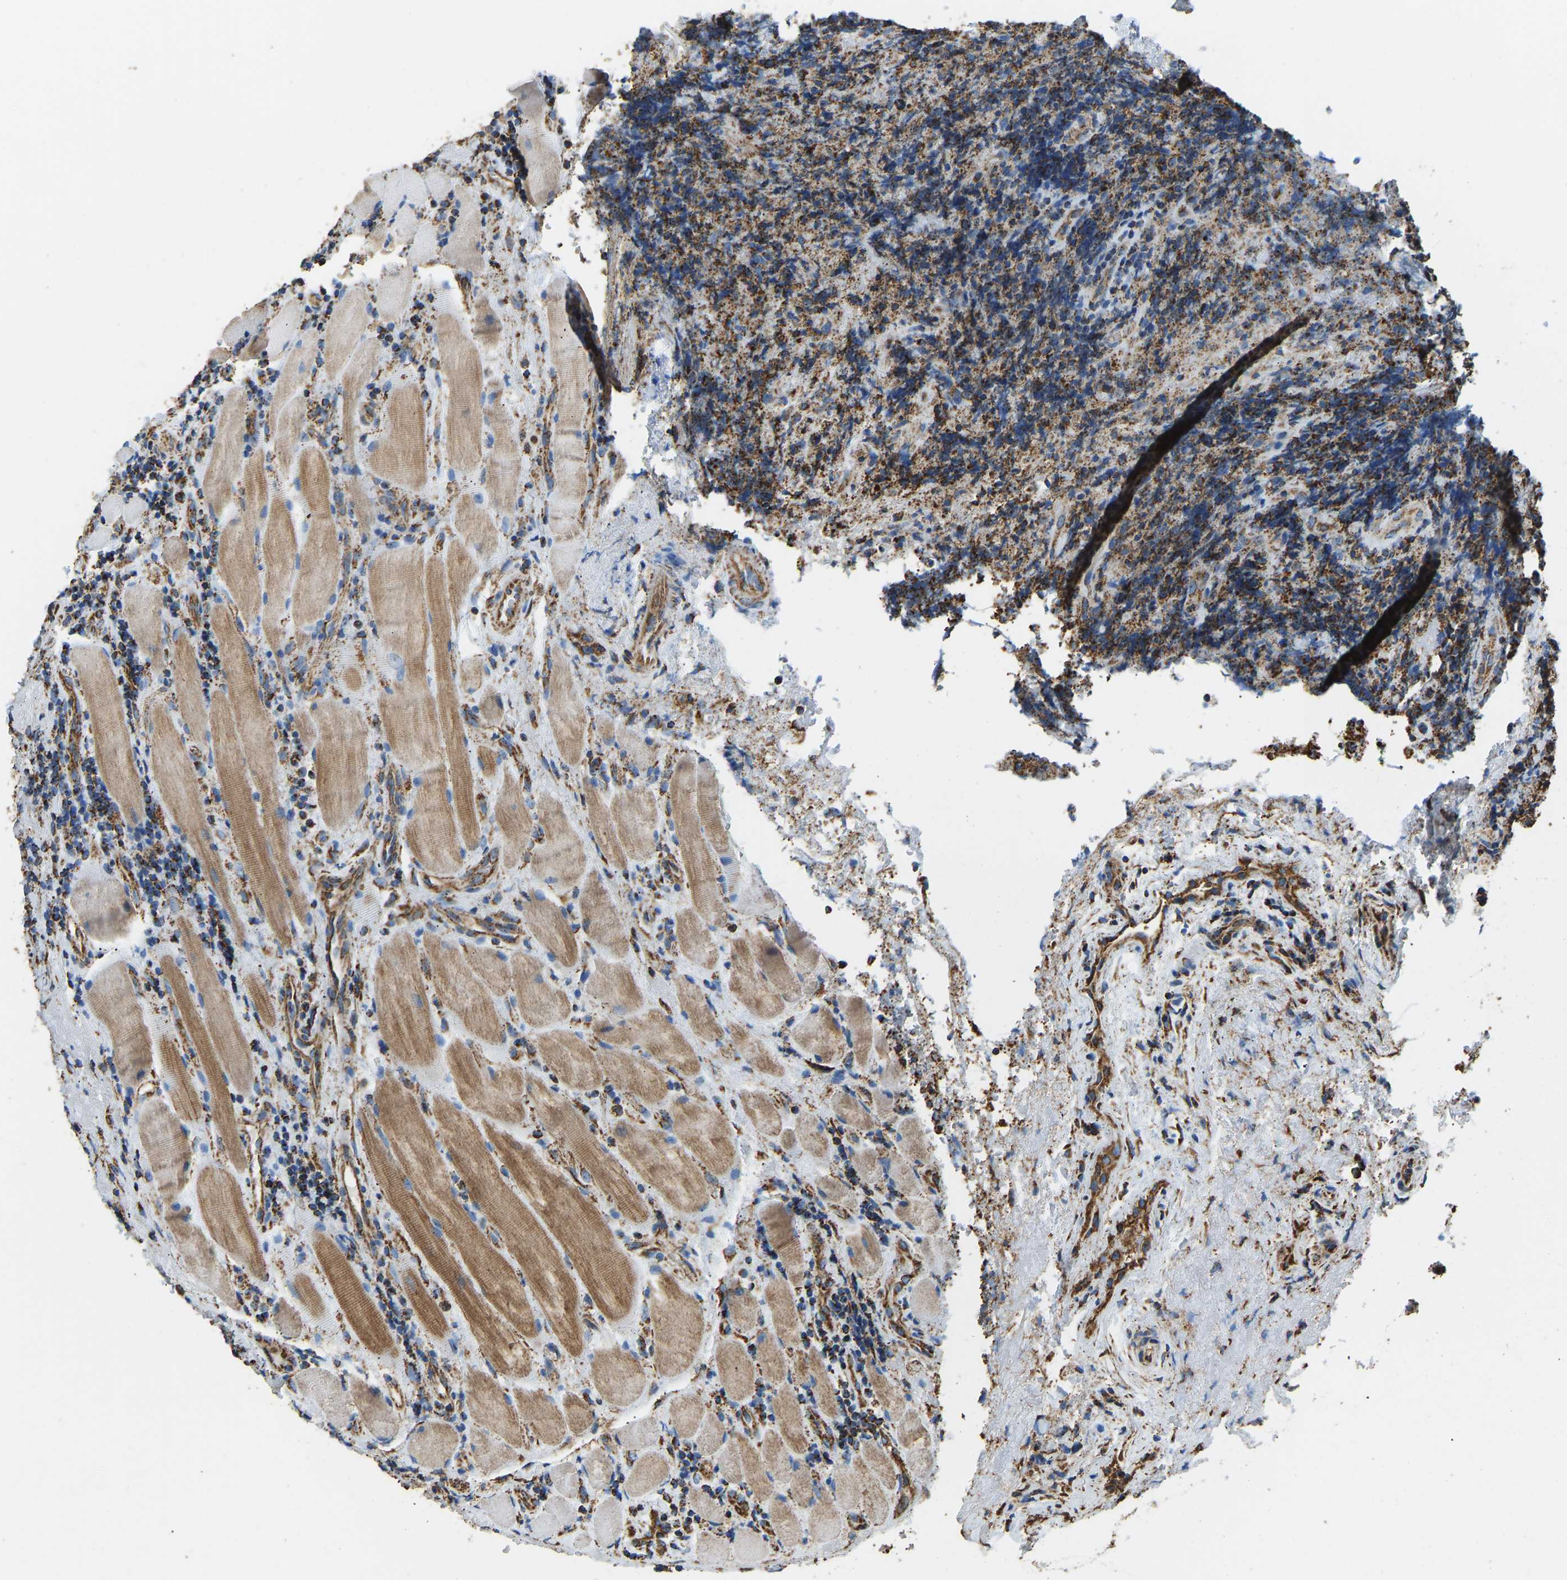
{"staining": {"intensity": "moderate", "quantity": ">75%", "location": "cytoplasmic/membranous"}, "tissue": "lymphoma", "cell_type": "Tumor cells", "image_type": "cancer", "snomed": [{"axis": "morphology", "description": "Malignant lymphoma, non-Hodgkin's type, High grade"}, {"axis": "topography", "description": "Tonsil"}], "caption": "DAB (3,3'-diaminobenzidine) immunohistochemical staining of lymphoma shows moderate cytoplasmic/membranous protein staining in about >75% of tumor cells.", "gene": "IRX6", "patient": {"sex": "female", "age": 36}}